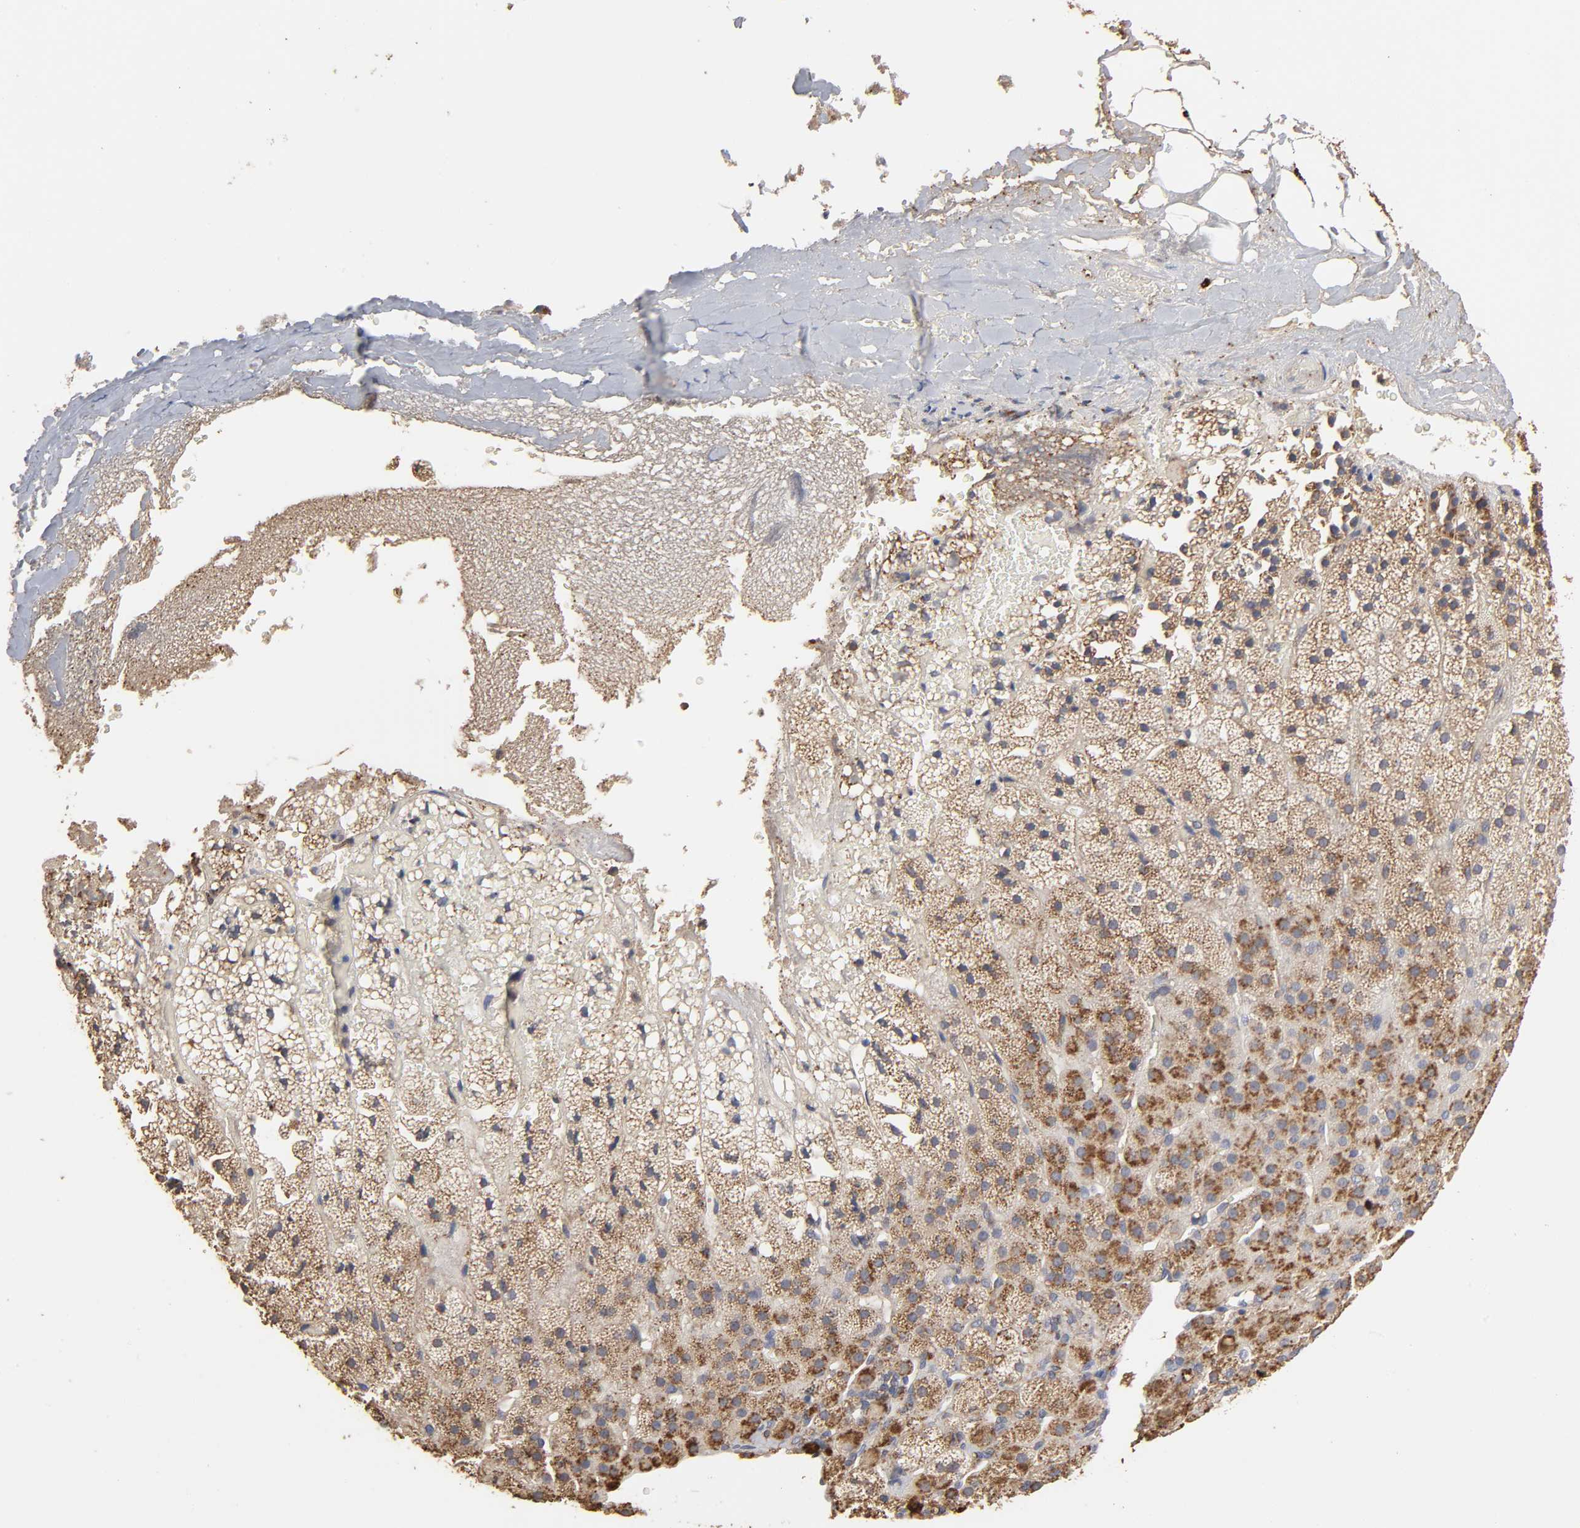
{"staining": {"intensity": "moderate", "quantity": ">75%", "location": "cytoplasmic/membranous"}, "tissue": "adrenal gland", "cell_type": "Glandular cells", "image_type": "normal", "snomed": [{"axis": "morphology", "description": "Normal tissue, NOS"}, {"axis": "topography", "description": "Adrenal gland"}], "caption": "Immunohistochemical staining of unremarkable adrenal gland displays moderate cytoplasmic/membranous protein staining in approximately >75% of glandular cells.", "gene": "EIF4G2", "patient": {"sex": "male", "age": 35}}